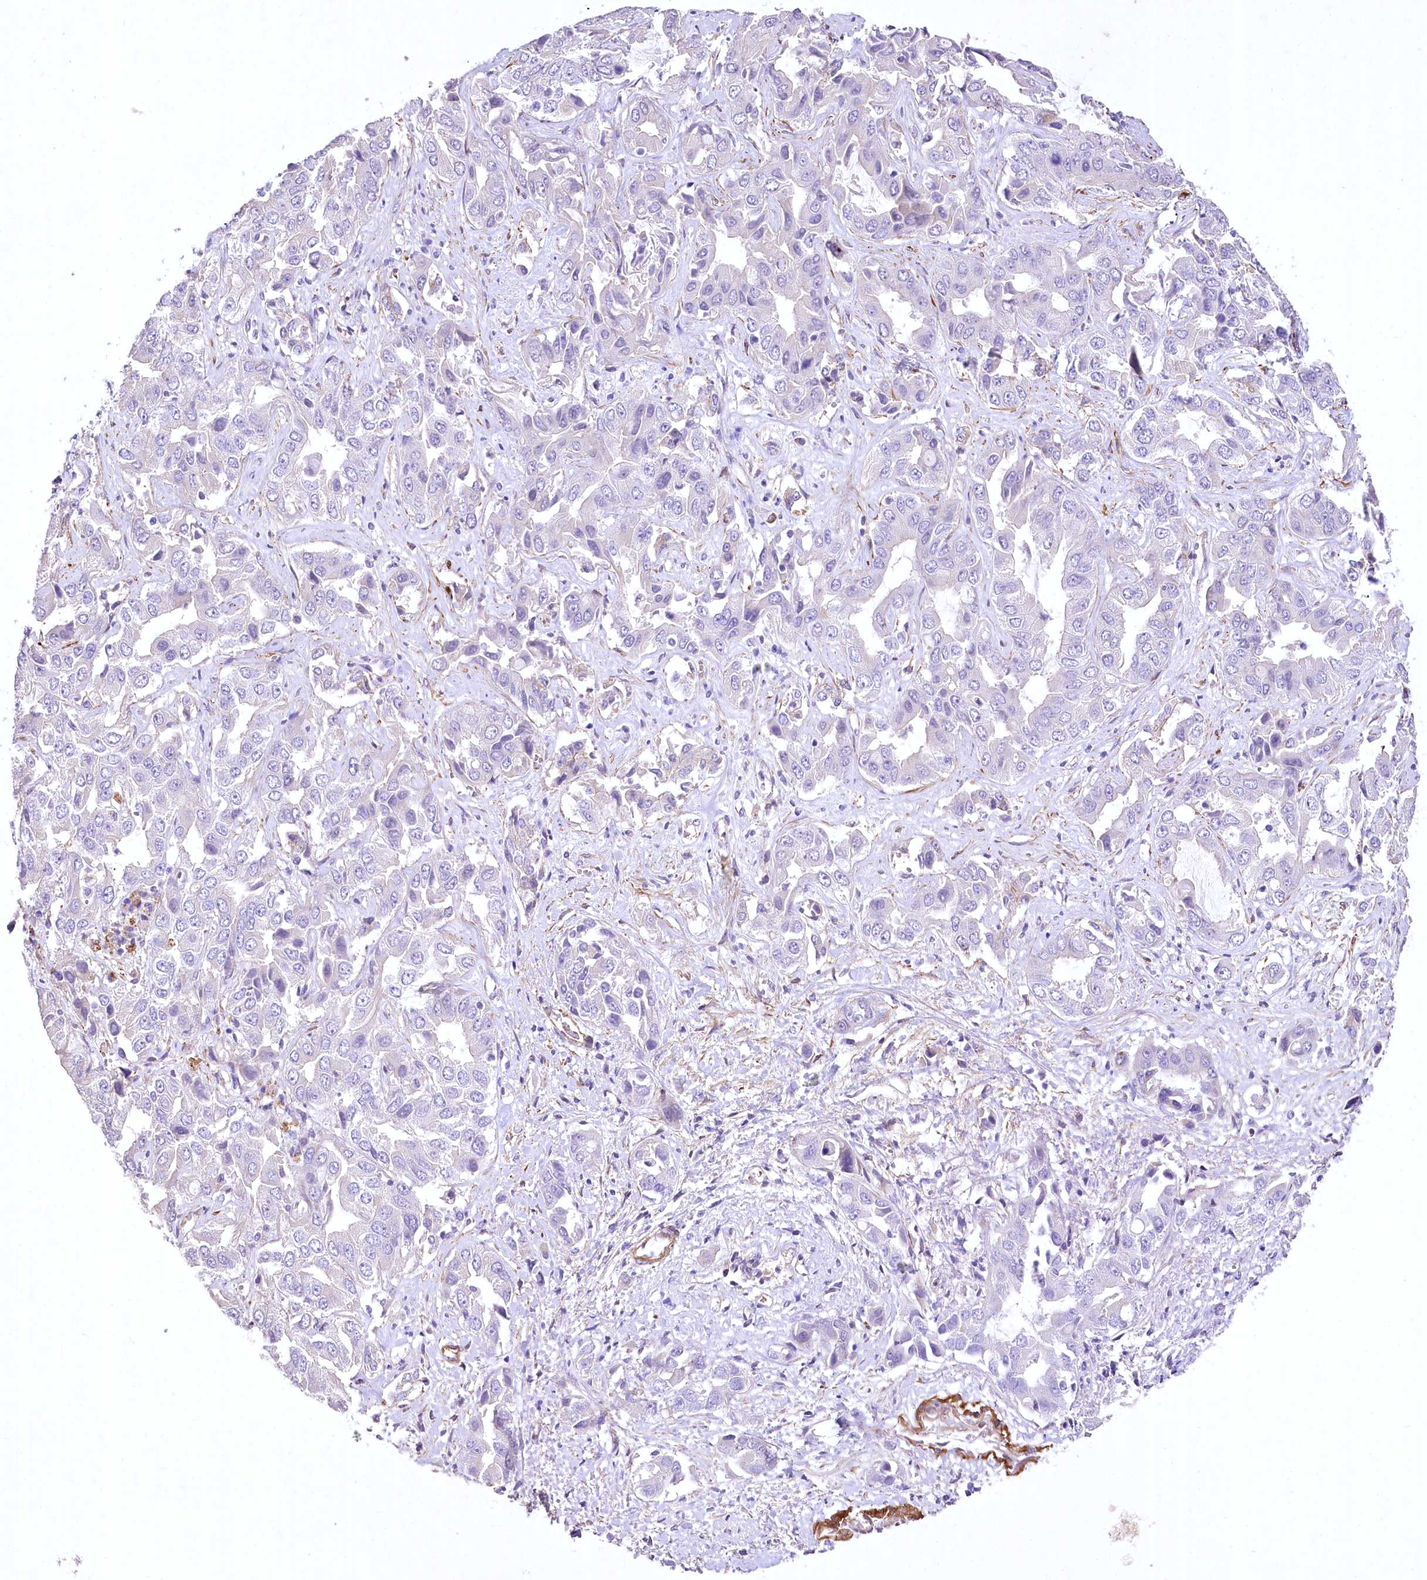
{"staining": {"intensity": "negative", "quantity": "none", "location": "none"}, "tissue": "liver cancer", "cell_type": "Tumor cells", "image_type": "cancer", "snomed": [{"axis": "morphology", "description": "Cholangiocarcinoma"}, {"axis": "topography", "description": "Liver"}], "caption": "Immunohistochemistry (IHC) photomicrograph of neoplastic tissue: human cholangiocarcinoma (liver) stained with DAB (3,3'-diaminobenzidine) displays no significant protein expression in tumor cells. The staining is performed using DAB (3,3'-diaminobenzidine) brown chromogen with nuclei counter-stained in using hematoxylin.", "gene": "RDH16", "patient": {"sex": "female", "age": 52}}